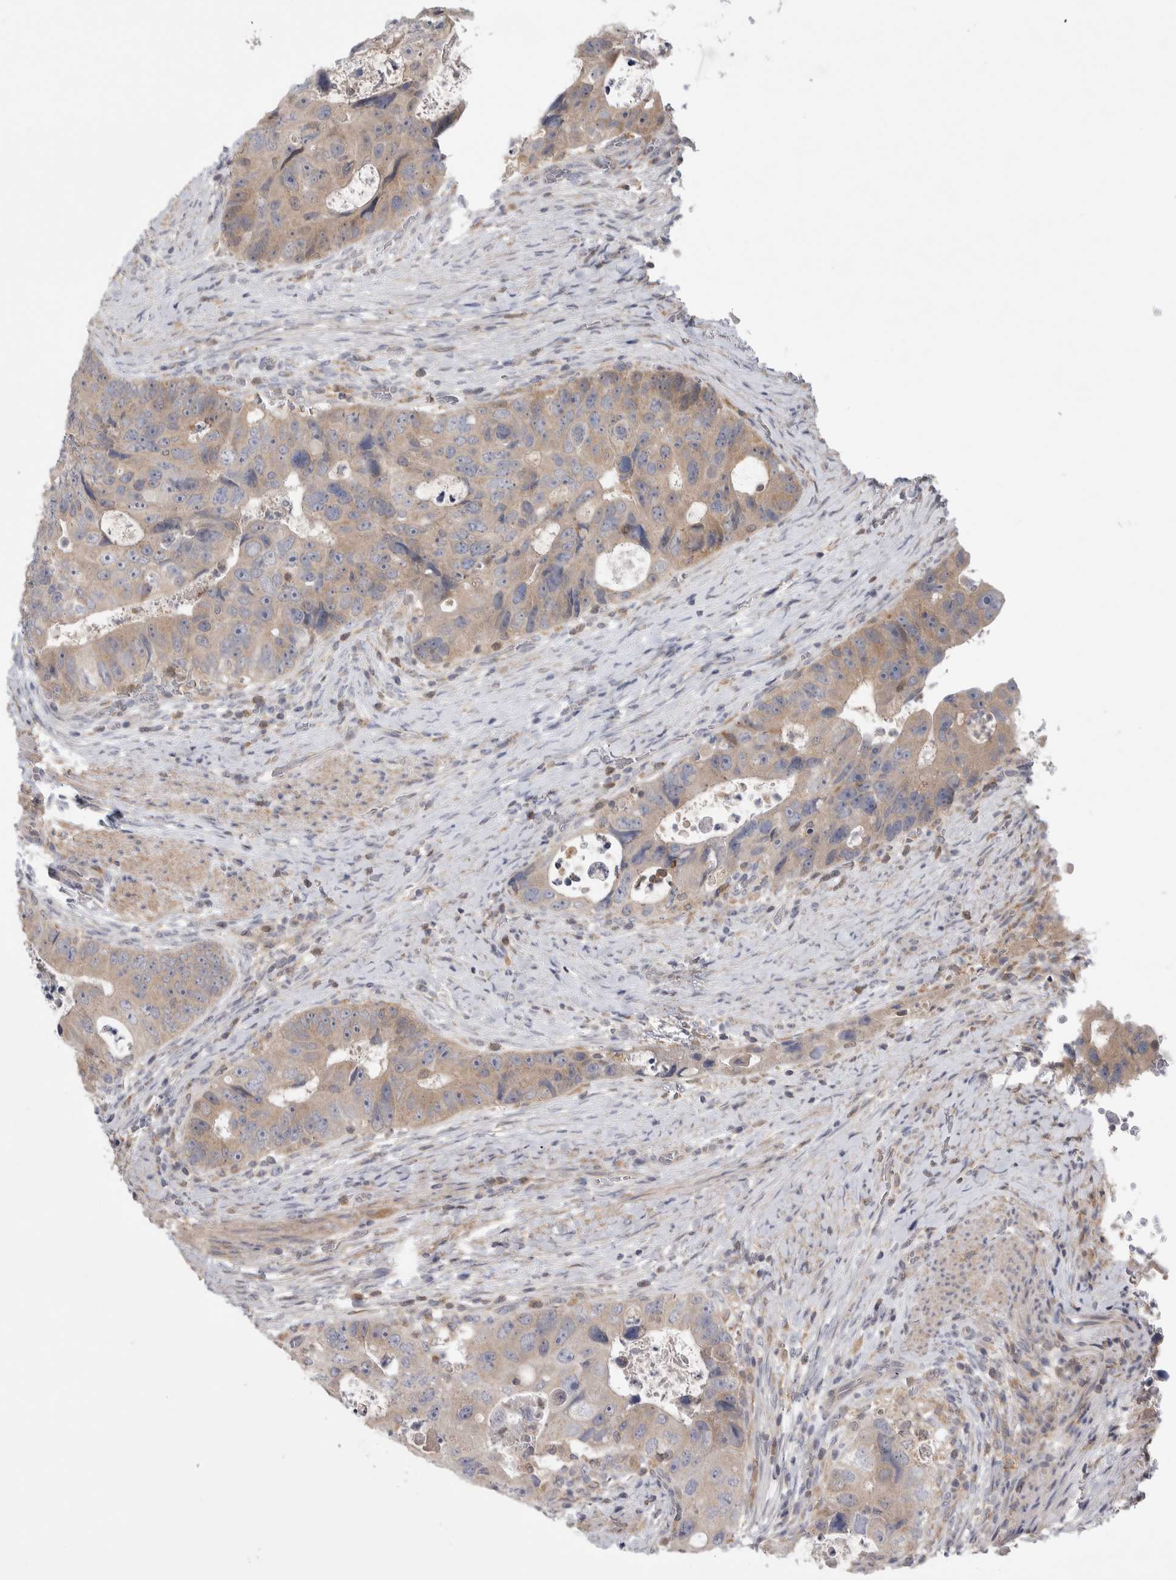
{"staining": {"intensity": "weak", "quantity": ">75%", "location": "cytoplasmic/membranous"}, "tissue": "colorectal cancer", "cell_type": "Tumor cells", "image_type": "cancer", "snomed": [{"axis": "morphology", "description": "Adenocarcinoma, NOS"}, {"axis": "topography", "description": "Rectum"}], "caption": "Tumor cells display low levels of weak cytoplasmic/membranous staining in approximately >75% of cells in colorectal adenocarcinoma.", "gene": "SRD5A3", "patient": {"sex": "male", "age": 59}}